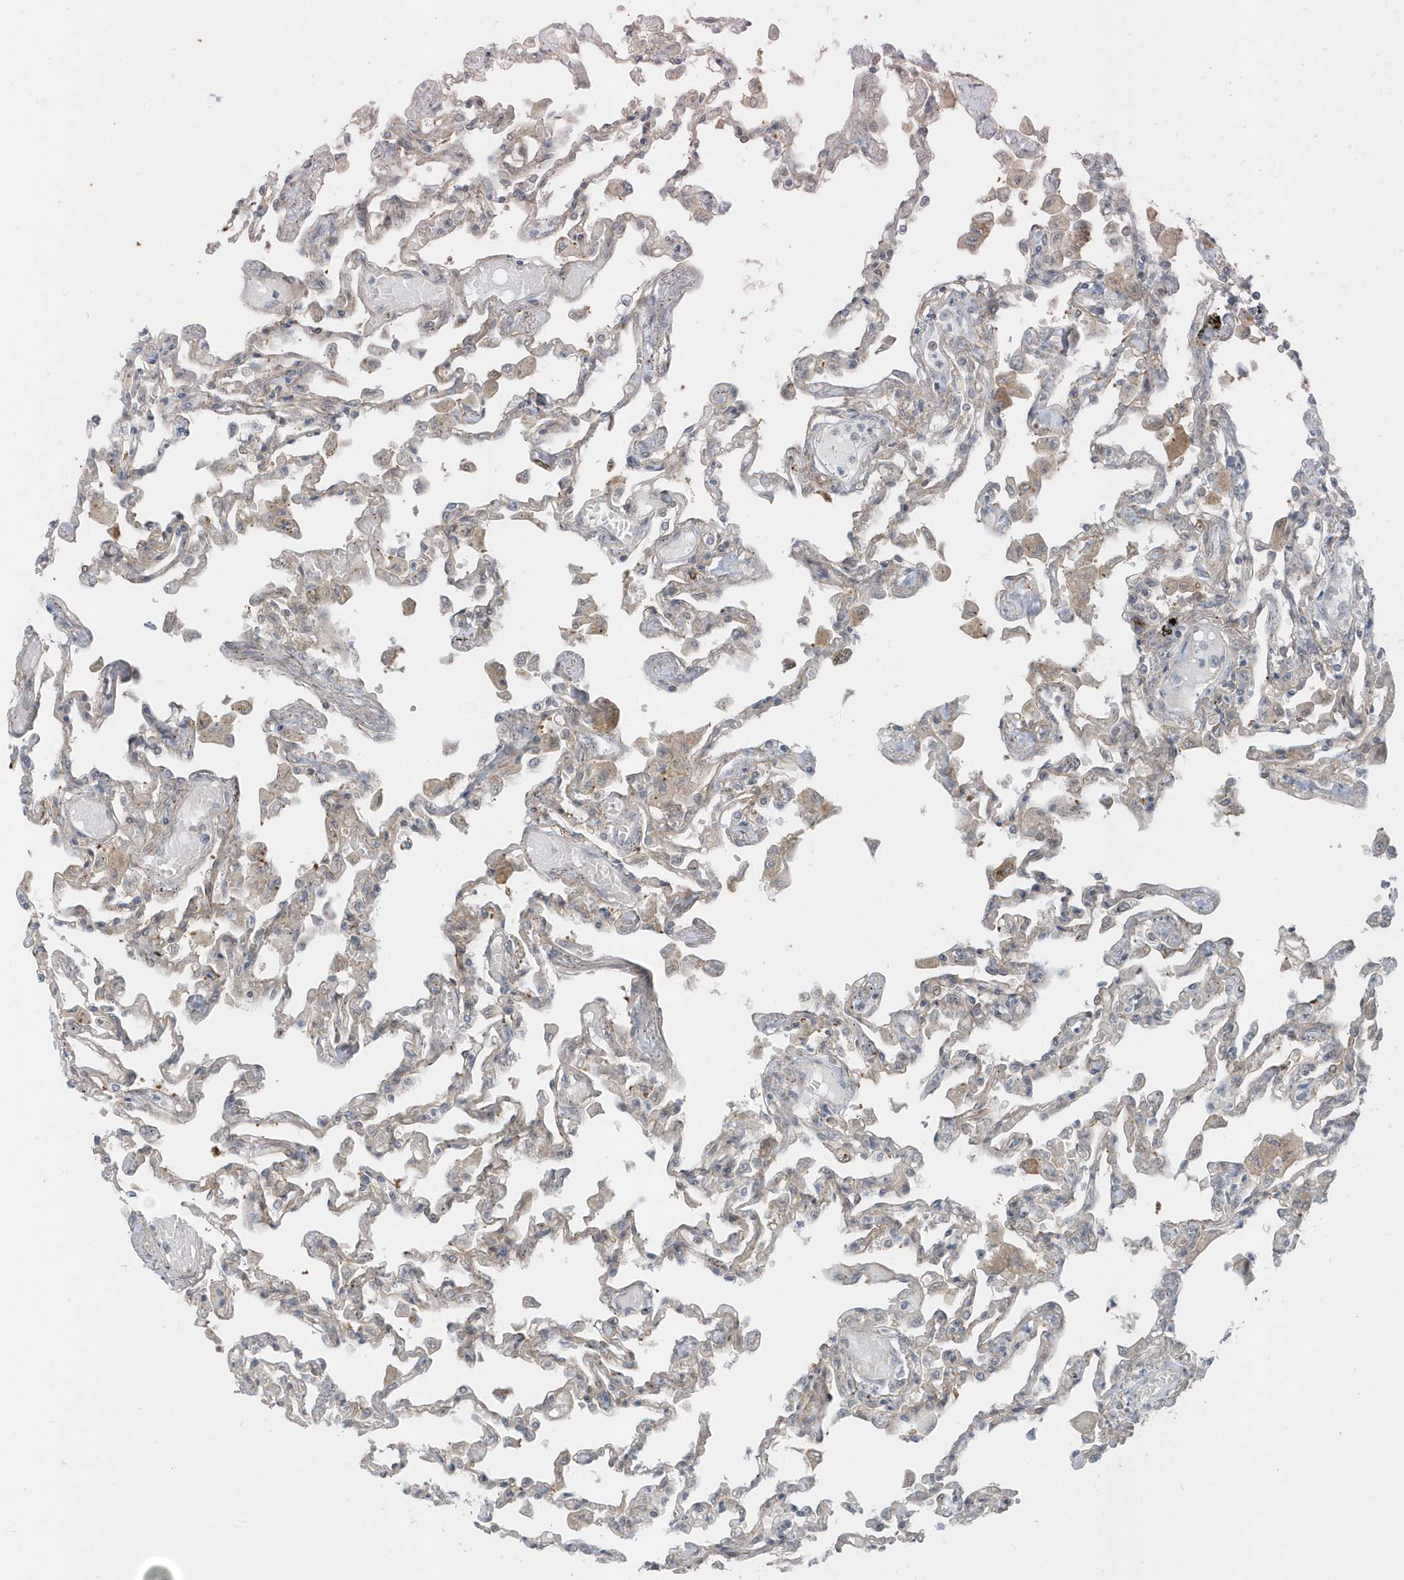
{"staining": {"intensity": "weak", "quantity": "<25%", "location": "cytoplasmic/membranous"}, "tissue": "lung", "cell_type": "Alveolar cells", "image_type": "normal", "snomed": [{"axis": "morphology", "description": "Normal tissue, NOS"}, {"axis": "topography", "description": "Bronchus"}, {"axis": "topography", "description": "Lung"}], "caption": "DAB immunohistochemical staining of normal human lung displays no significant positivity in alveolar cells. (Brightfield microscopy of DAB (3,3'-diaminobenzidine) IHC at high magnification).", "gene": "PARD3B", "patient": {"sex": "female", "age": 49}}